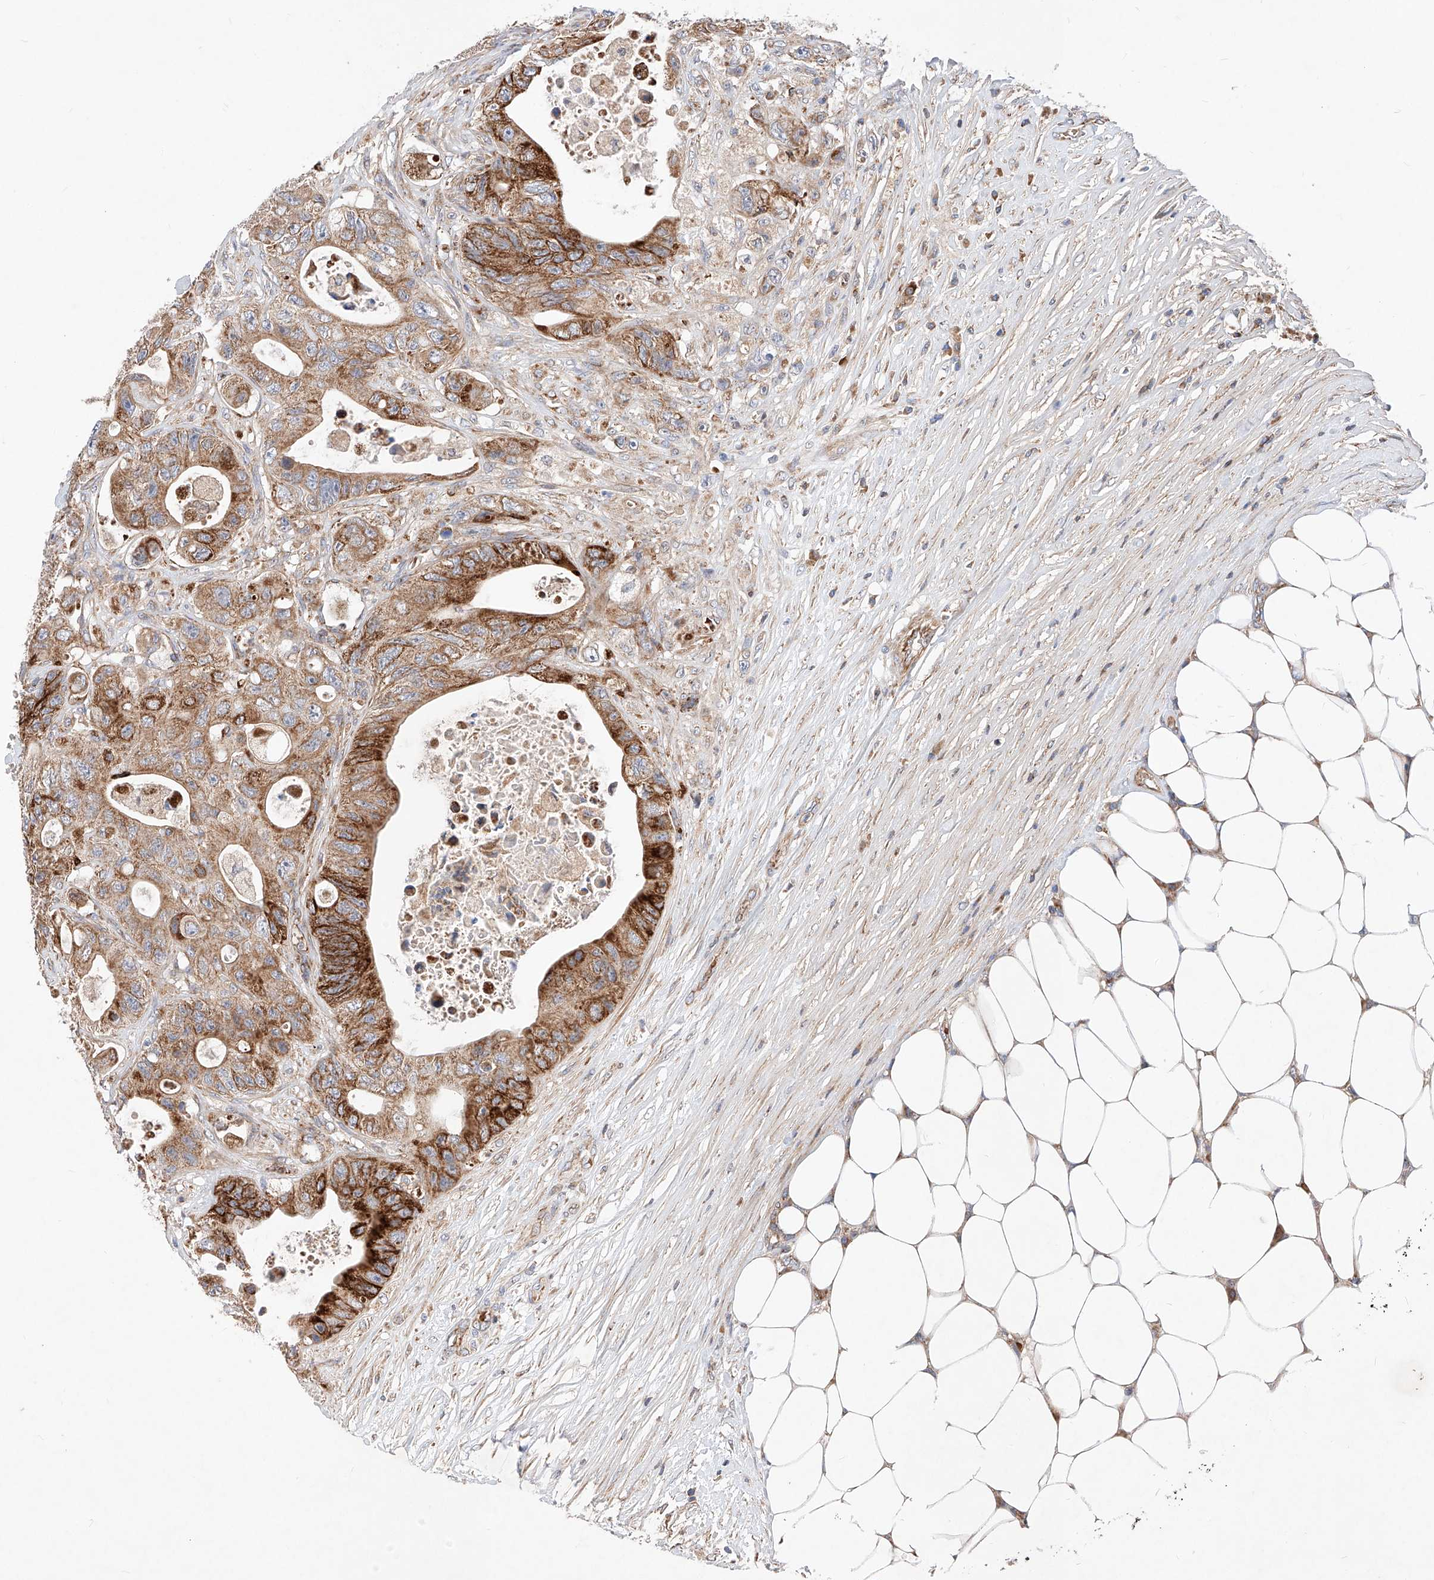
{"staining": {"intensity": "strong", "quantity": ">75%", "location": "cytoplasmic/membranous"}, "tissue": "colorectal cancer", "cell_type": "Tumor cells", "image_type": "cancer", "snomed": [{"axis": "morphology", "description": "Adenocarcinoma, NOS"}, {"axis": "topography", "description": "Colon"}], "caption": "Human adenocarcinoma (colorectal) stained with a protein marker shows strong staining in tumor cells.", "gene": "NR1D1", "patient": {"sex": "female", "age": 46}}